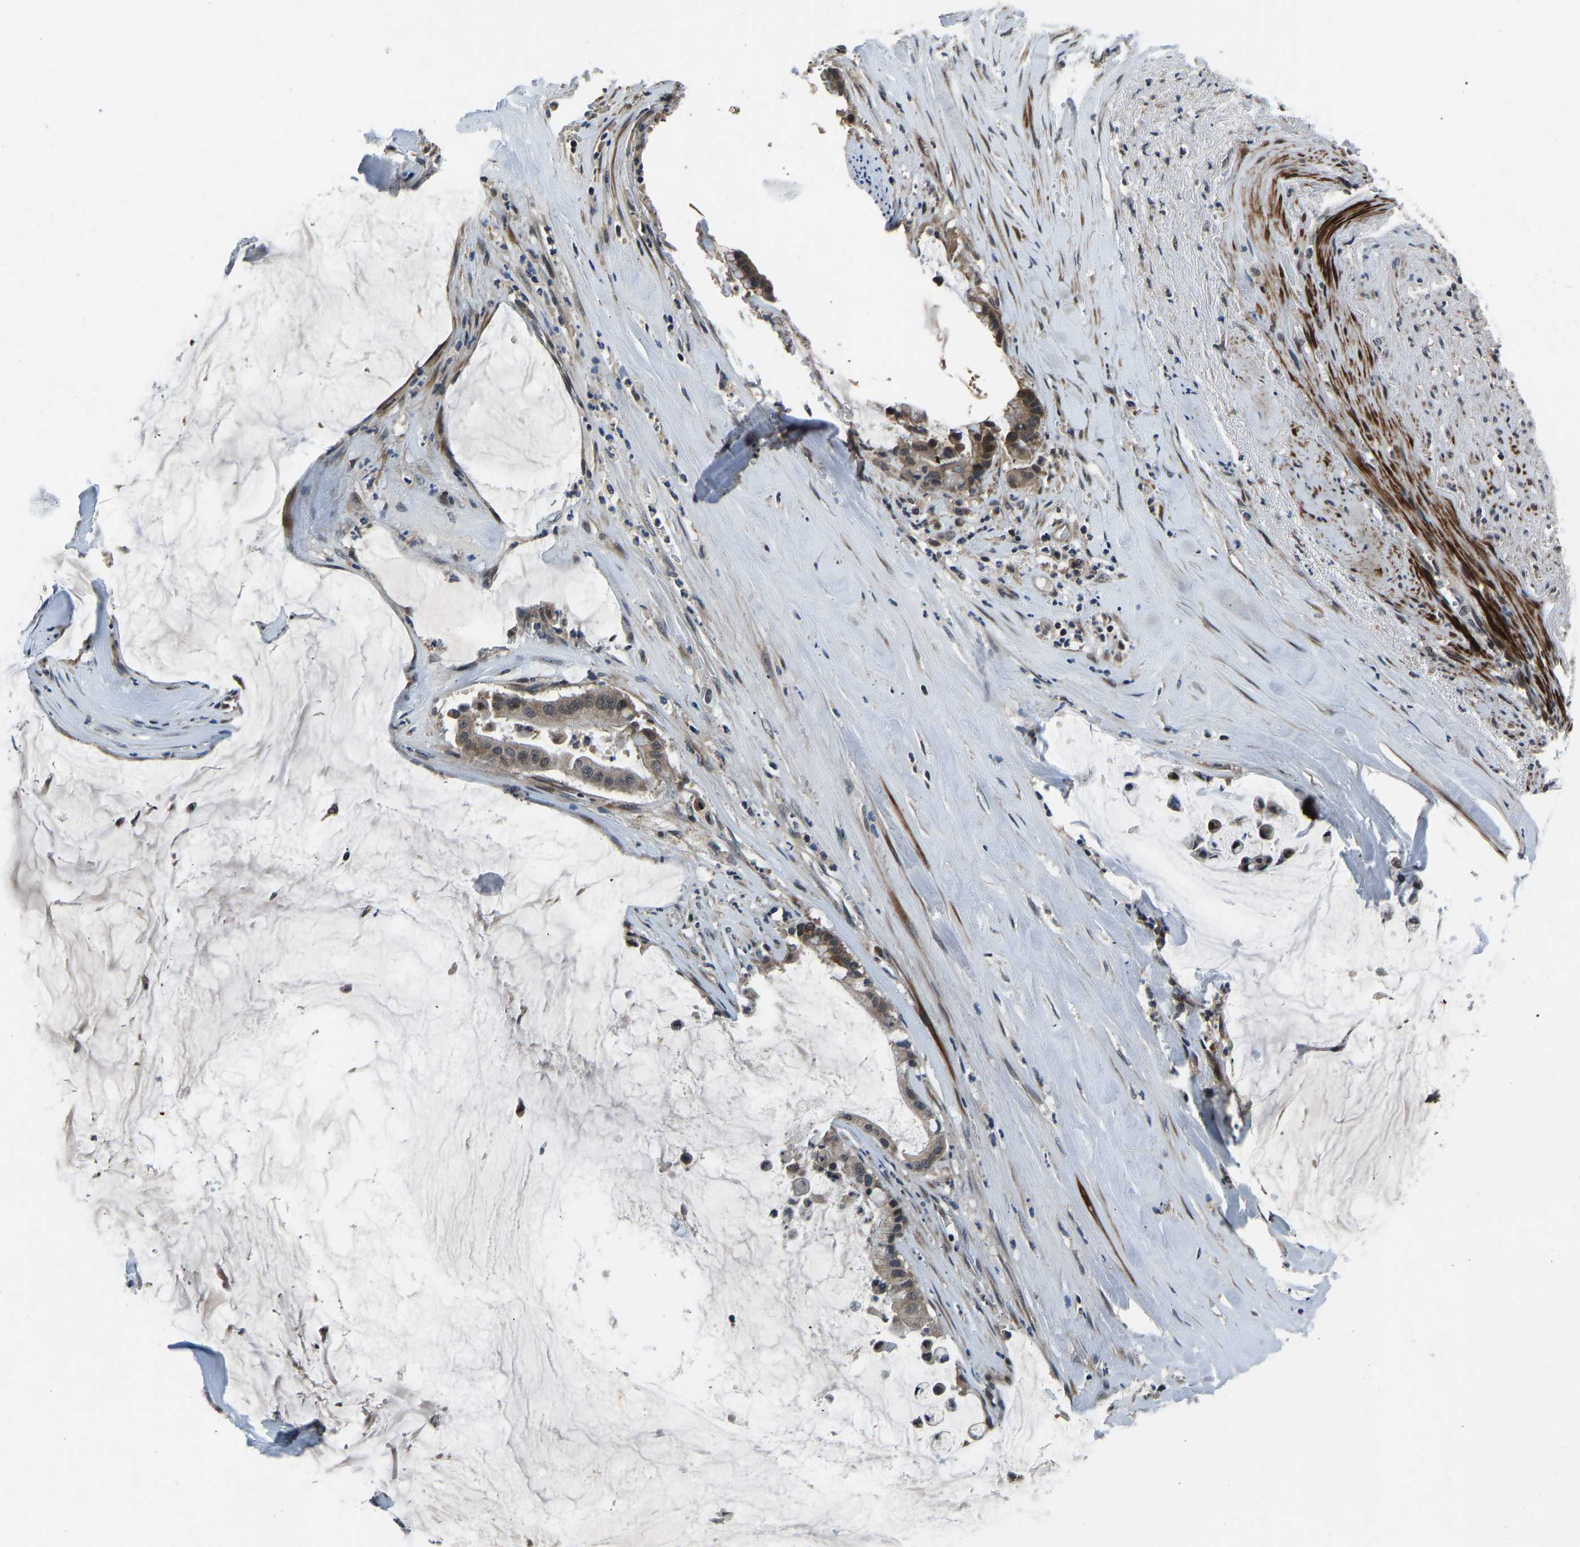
{"staining": {"intensity": "moderate", "quantity": ">75%", "location": "cytoplasmic/membranous"}, "tissue": "pancreatic cancer", "cell_type": "Tumor cells", "image_type": "cancer", "snomed": [{"axis": "morphology", "description": "Adenocarcinoma, NOS"}, {"axis": "topography", "description": "Pancreas"}], "caption": "A brown stain shows moderate cytoplasmic/membranous staining of a protein in pancreatic cancer (adenocarcinoma) tumor cells. (brown staining indicates protein expression, while blue staining denotes nuclei).", "gene": "RLIM", "patient": {"sex": "male", "age": 41}}